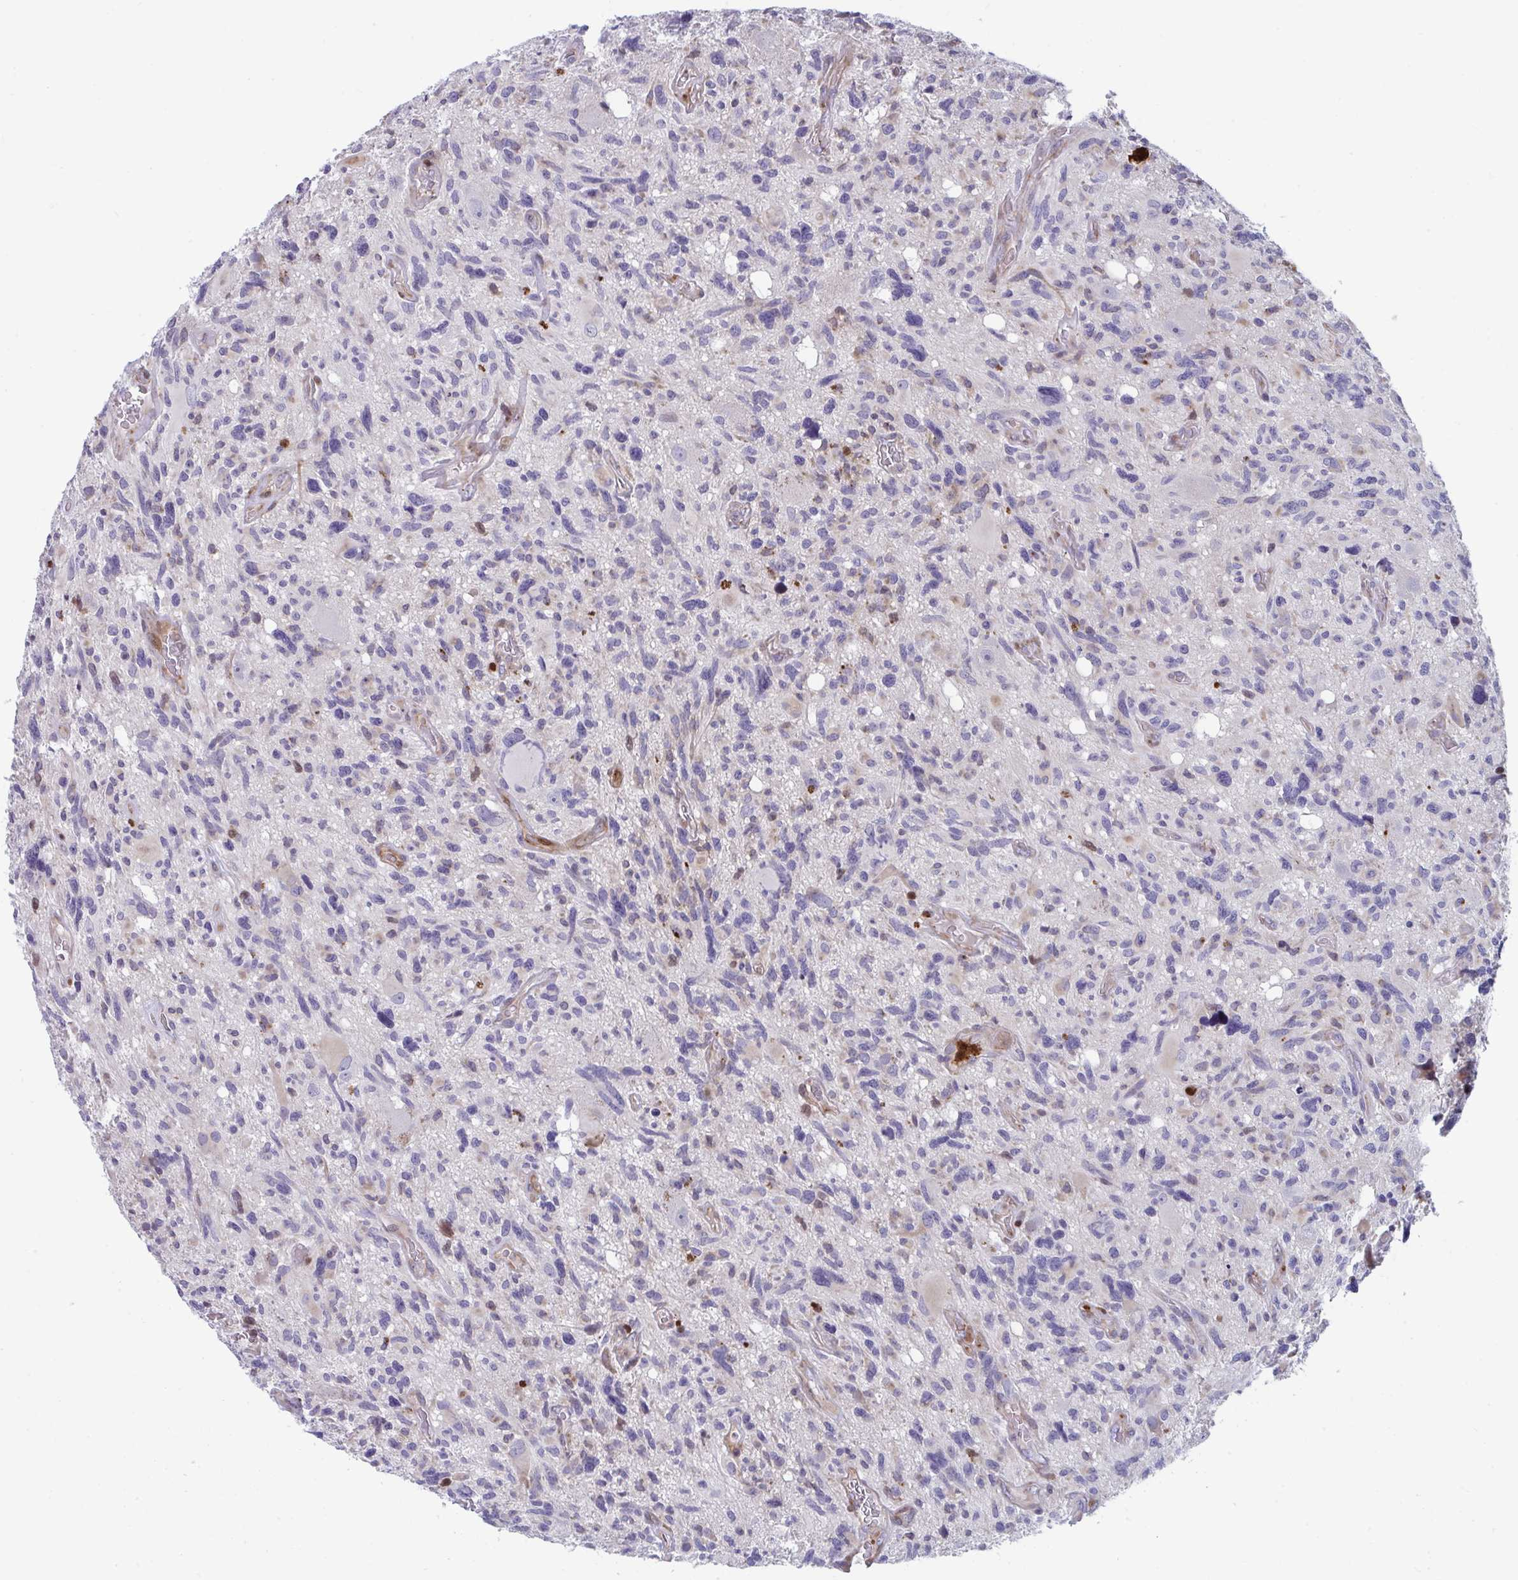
{"staining": {"intensity": "negative", "quantity": "none", "location": "none"}, "tissue": "glioma", "cell_type": "Tumor cells", "image_type": "cancer", "snomed": [{"axis": "morphology", "description": "Glioma, malignant, High grade"}, {"axis": "topography", "description": "Brain"}], "caption": "This is an immunohistochemistry (IHC) micrograph of glioma. There is no expression in tumor cells.", "gene": "AOC2", "patient": {"sex": "male", "age": 49}}